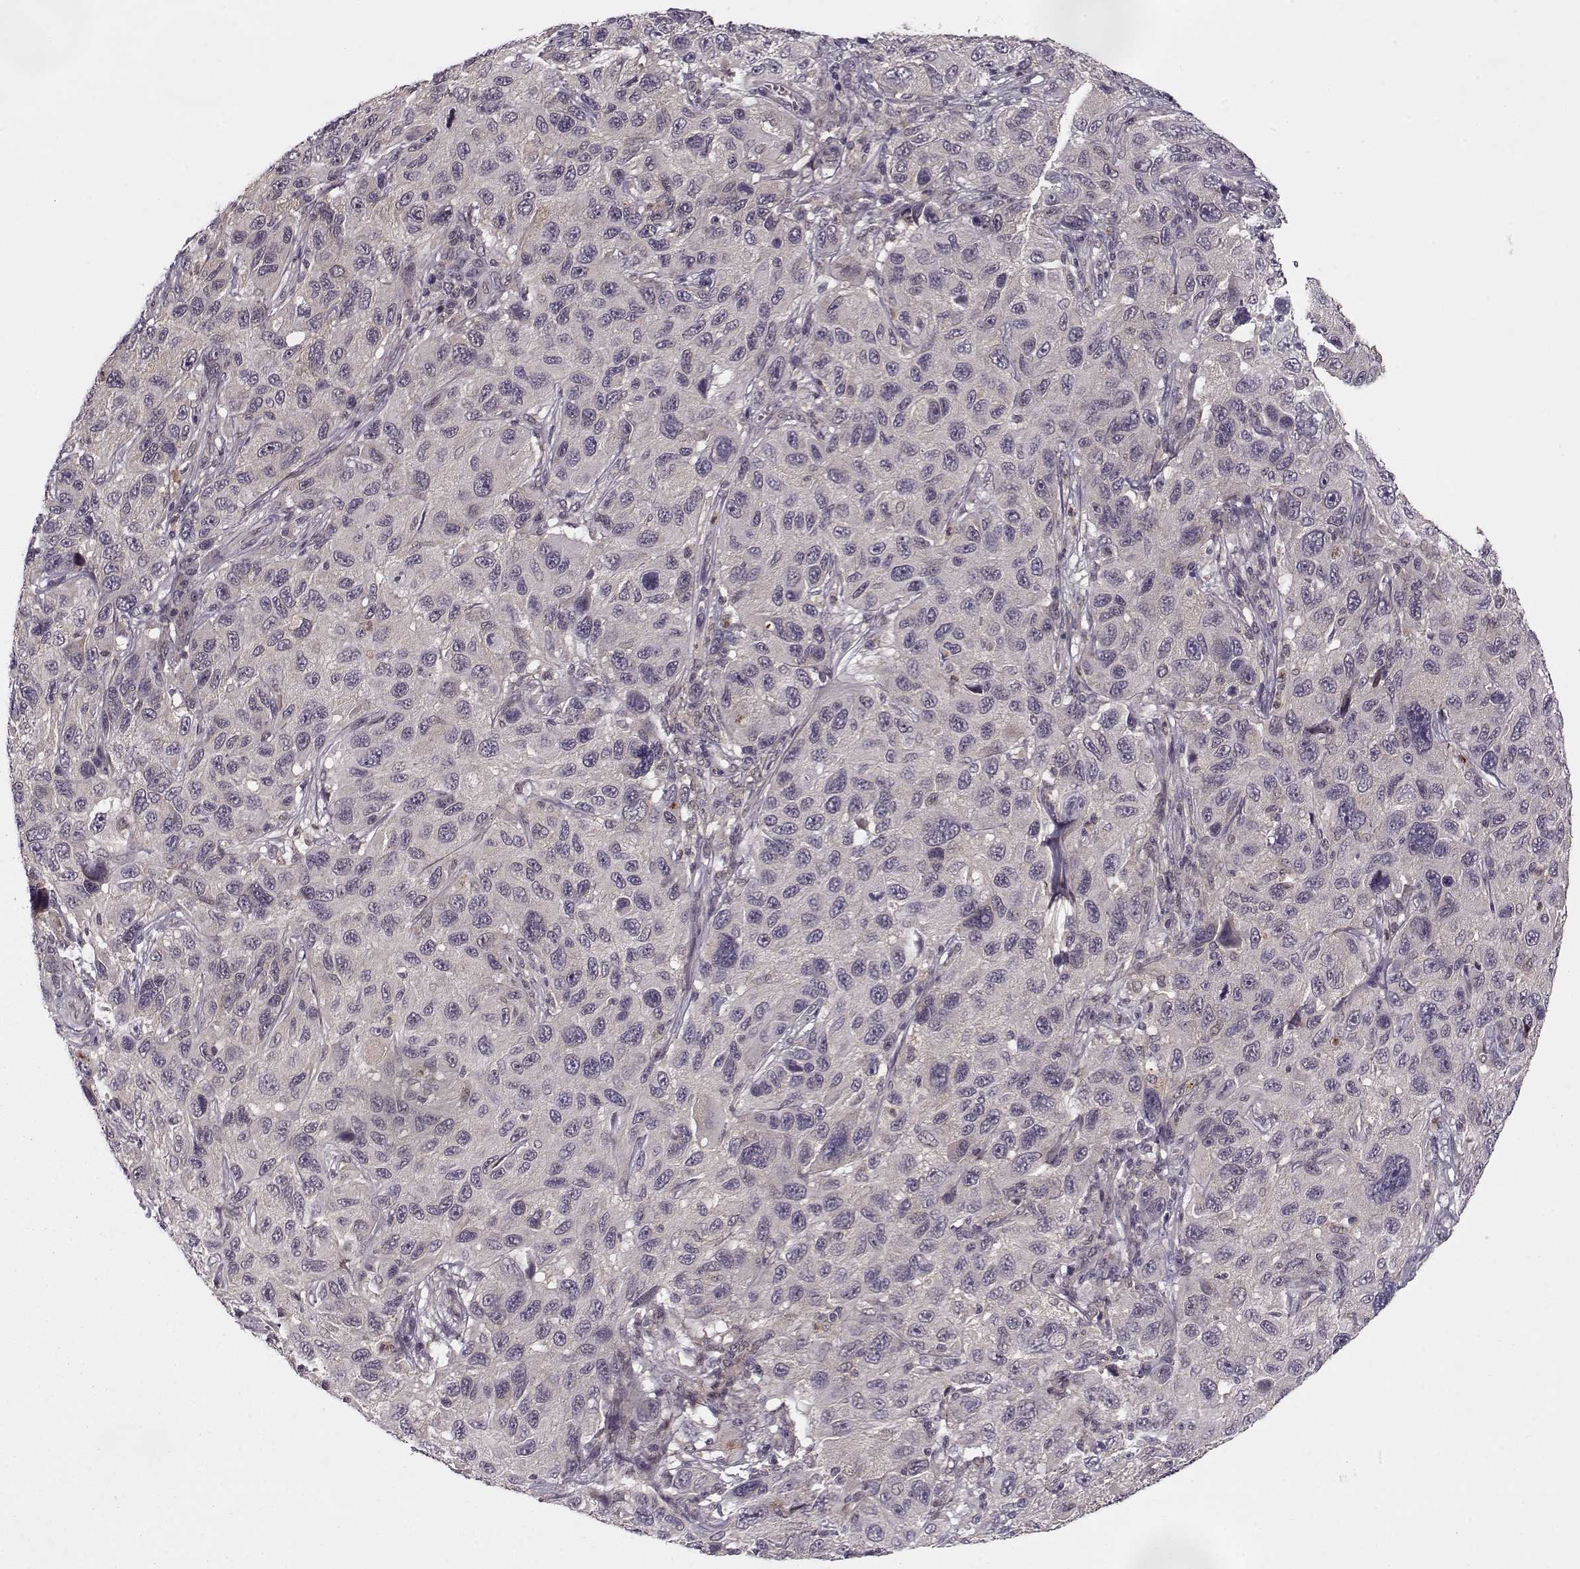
{"staining": {"intensity": "negative", "quantity": "none", "location": "none"}, "tissue": "melanoma", "cell_type": "Tumor cells", "image_type": "cancer", "snomed": [{"axis": "morphology", "description": "Malignant melanoma, NOS"}, {"axis": "topography", "description": "Skin"}], "caption": "Tumor cells show no significant protein expression in melanoma. The staining was performed using DAB to visualize the protein expression in brown, while the nuclei were stained in blue with hematoxylin (Magnification: 20x).", "gene": "DENND4B", "patient": {"sex": "male", "age": 53}}